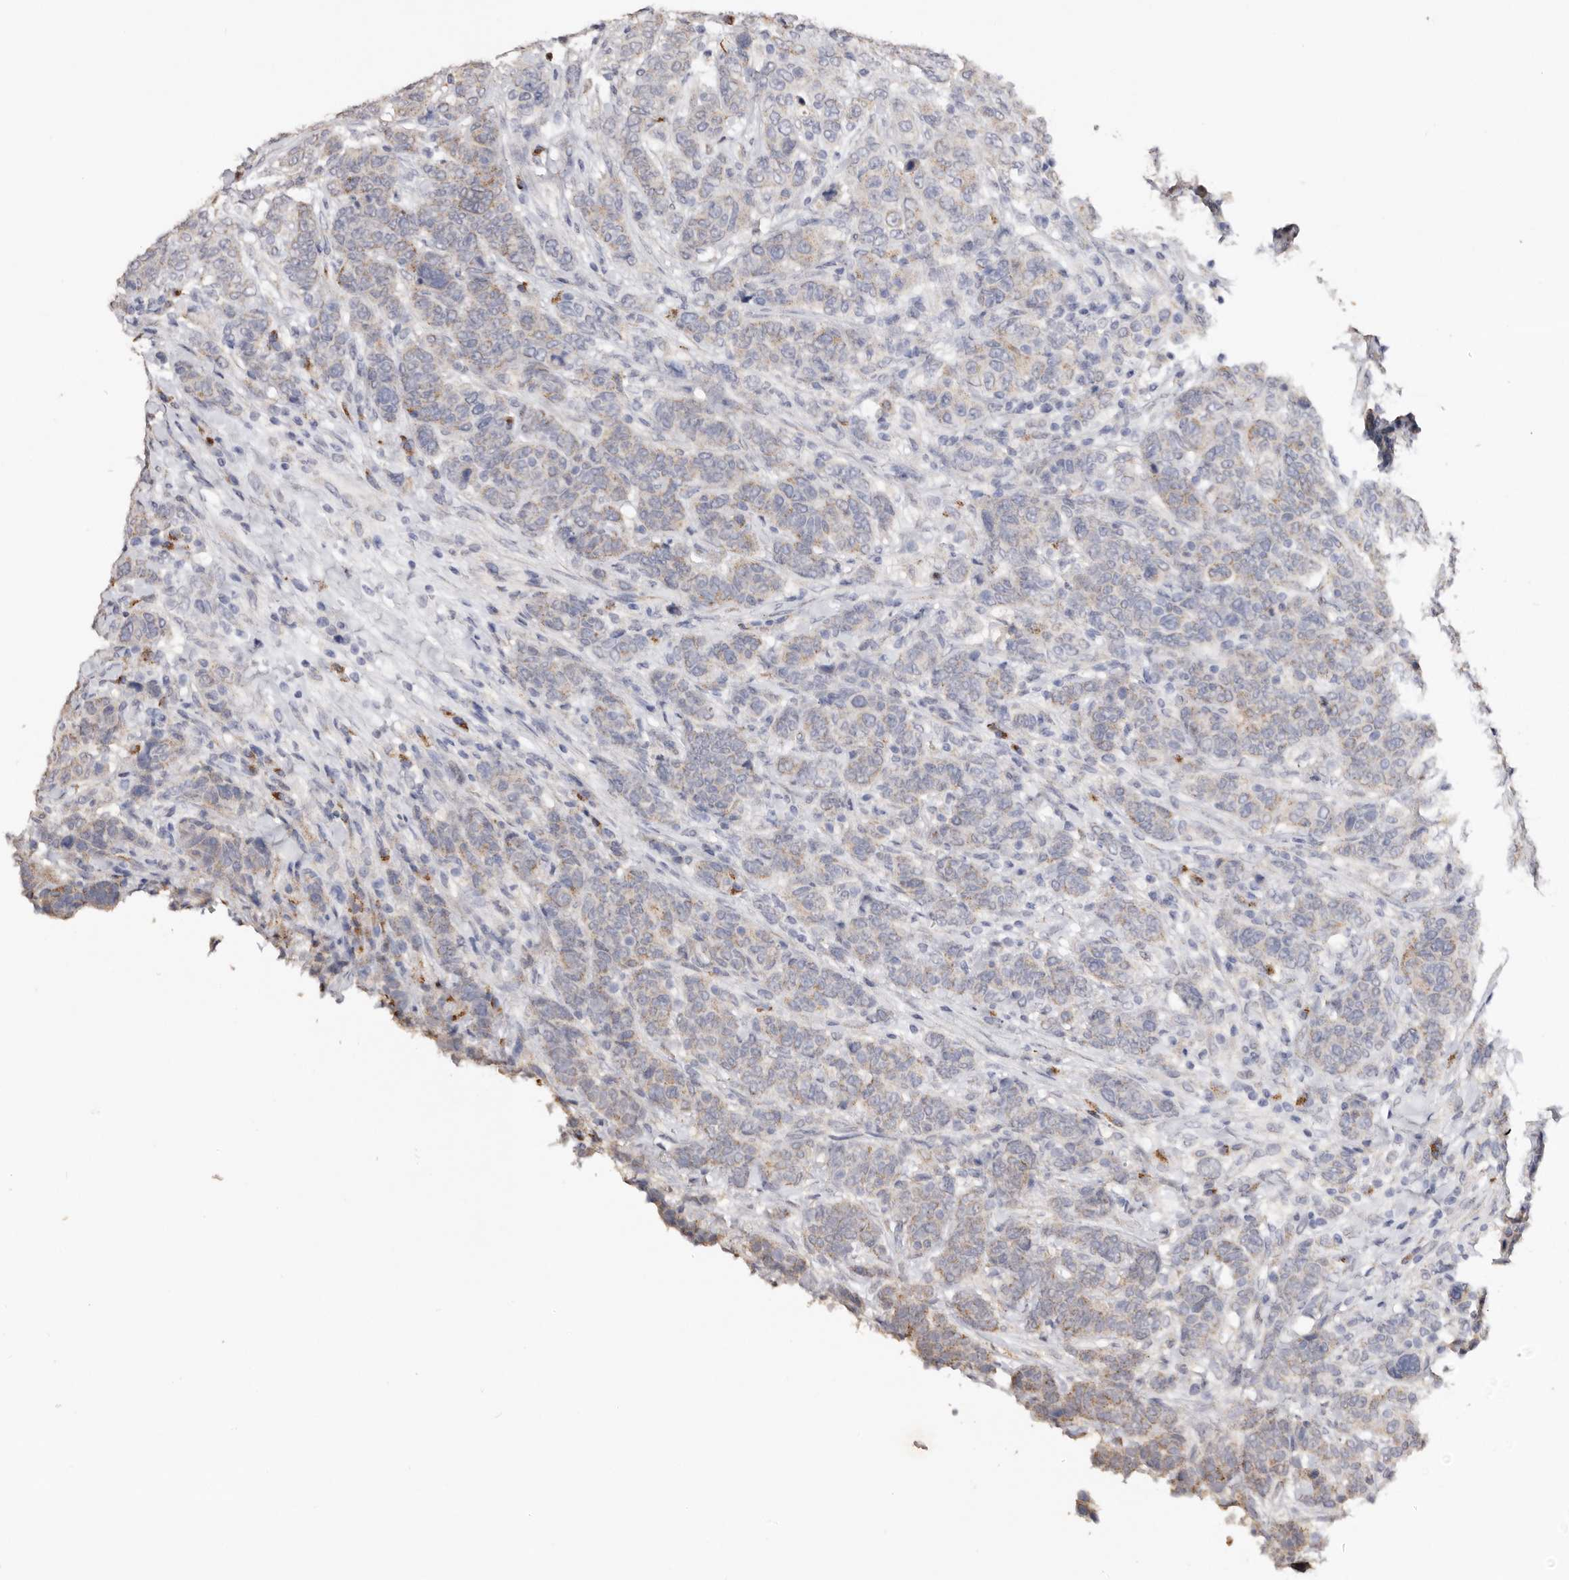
{"staining": {"intensity": "weak", "quantity": "25%-75%", "location": "cytoplasmic/membranous"}, "tissue": "breast cancer", "cell_type": "Tumor cells", "image_type": "cancer", "snomed": [{"axis": "morphology", "description": "Duct carcinoma"}, {"axis": "topography", "description": "Breast"}], "caption": "Breast cancer stained for a protein demonstrates weak cytoplasmic/membranous positivity in tumor cells.", "gene": "LGALS7B", "patient": {"sex": "female", "age": 37}}